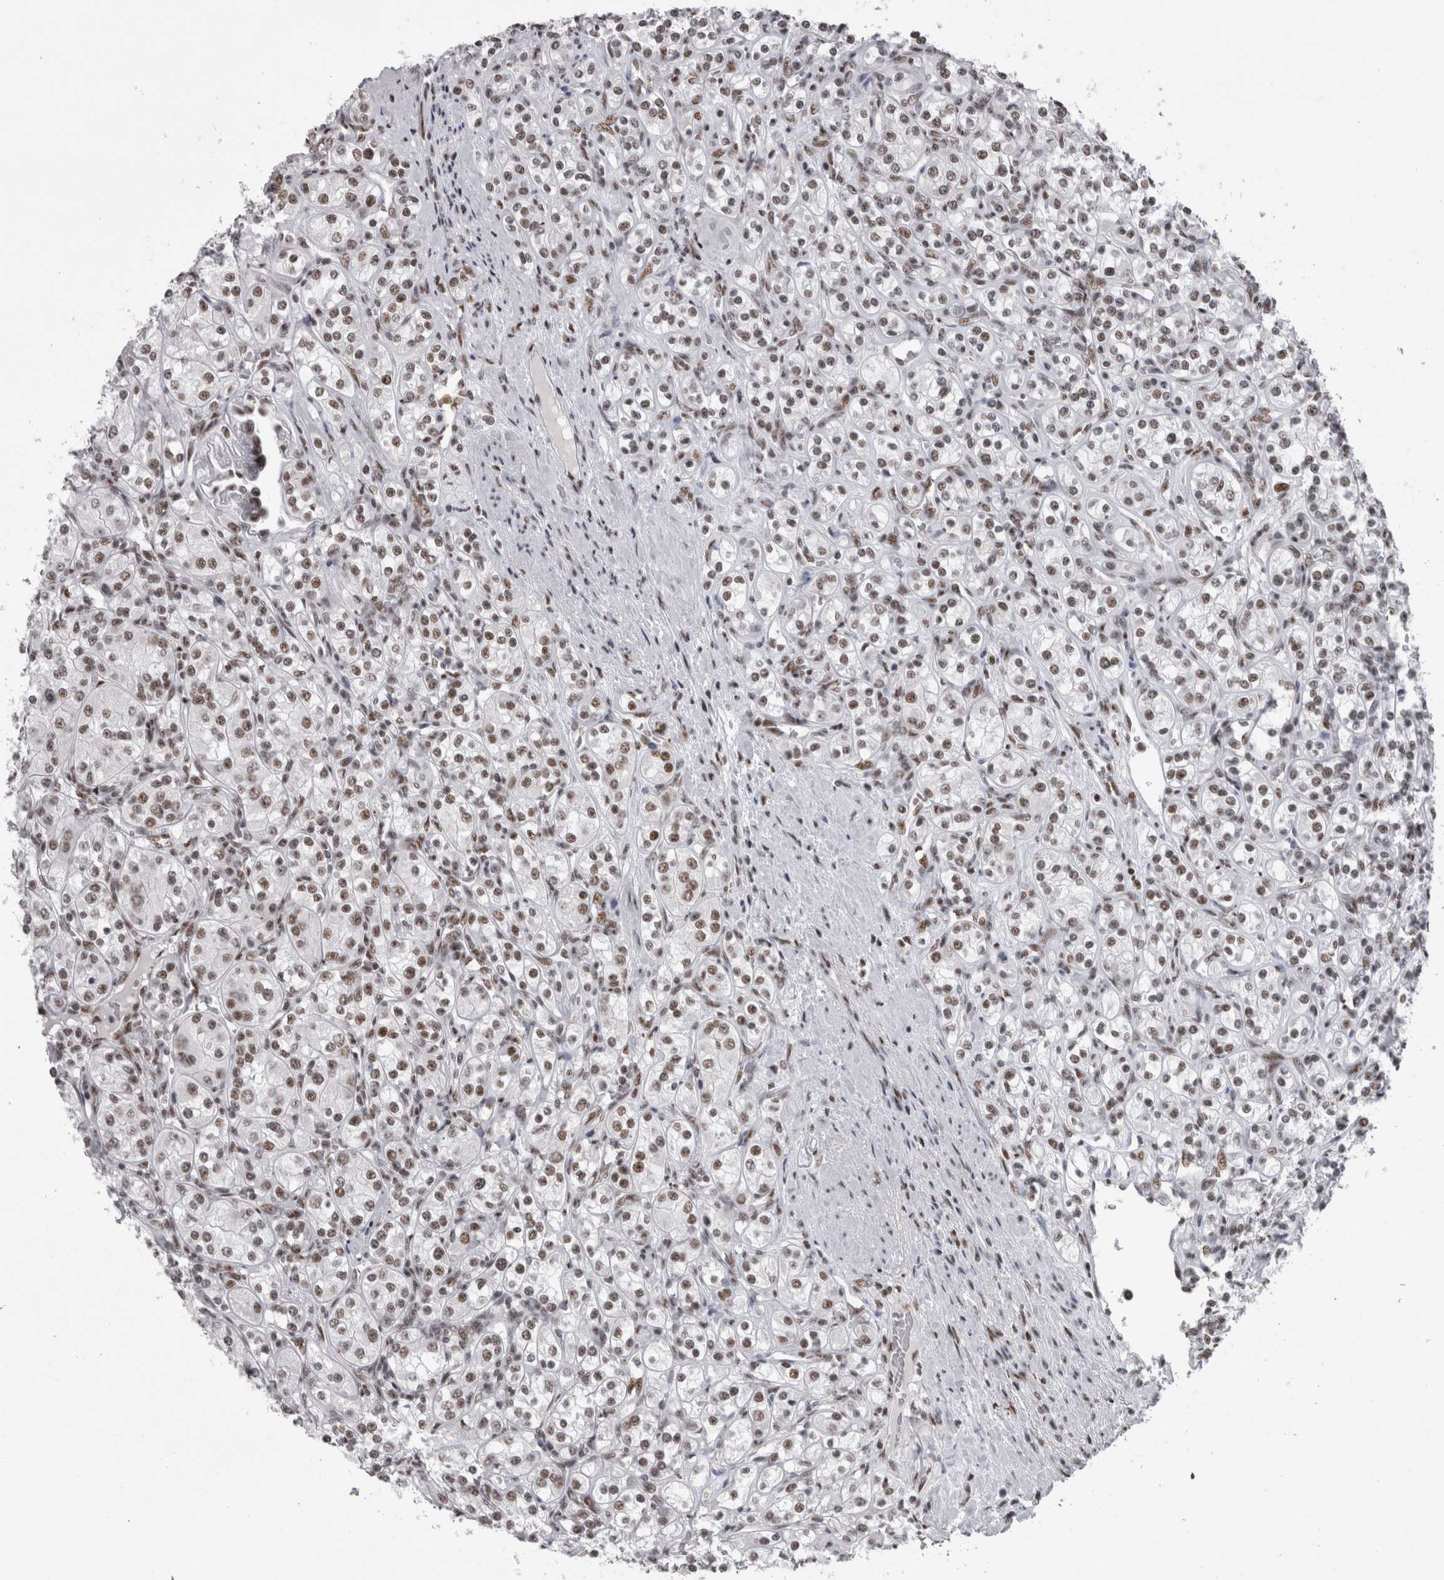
{"staining": {"intensity": "moderate", "quantity": ">75%", "location": "nuclear"}, "tissue": "renal cancer", "cell_type": "Tumor cells", "image_type": "cancer", "snomed": [{"axis": "morphology", "description": "Adenocarcinoma, NOS"}, {"axis": "topography", "description": "Kidney"}], "caption": "Brown immunohistochemical staining in human renal adenocarcinoma exhibits moderate nuclear staining in approximately >75% of tumor cells. The staining was performed using DAB to visualize the protein expression in brown, while the nuclei were stained in blue with hematoxylin (Magnification: 20x).", "gene": "SNRNP40", "patient": {"sex": "male", "age": 77}}